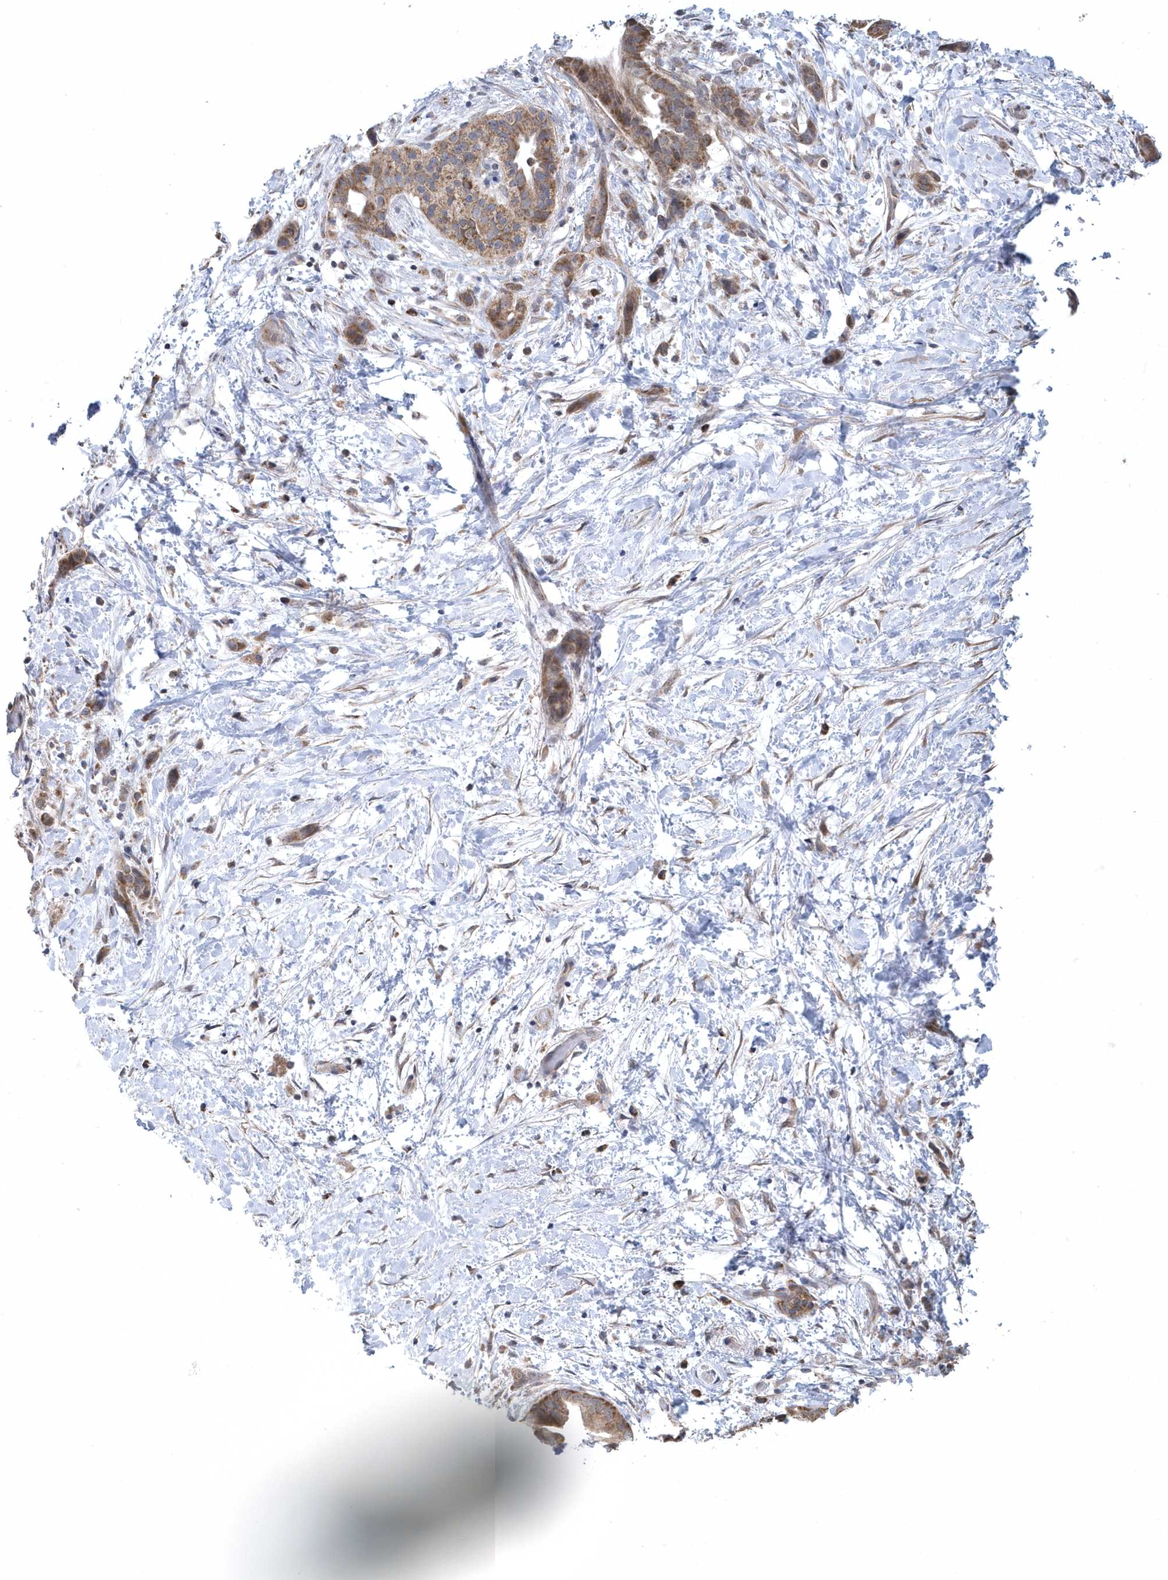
{"staining": {"intensity": "moderate", "quantity": ">75%", "location": "cytoplasmic/membranous"}, "tissue": "pancreatic cancer", "cell_type": "Tumor cells", "image_type": "cancer", "snomed": [{"axis": "morphology", "description": "Normal tissue, NOS"}, {"axis": "morphology", "description": "Adenocarcinoma, NOS"}, {"axis": "topography", "description": "Pancreas"}, {"axis": "topography", "description": "Peripheral nerve tissue"}], "caption": "This is an image of immunohistochemistry staining of adenocarcinoma (pancreatic), which shows moderate expression in the cytoplasmic/membranous of tumor cells.", "gene": "SLX9", "patient": {"sex": "female", "age": 63}}